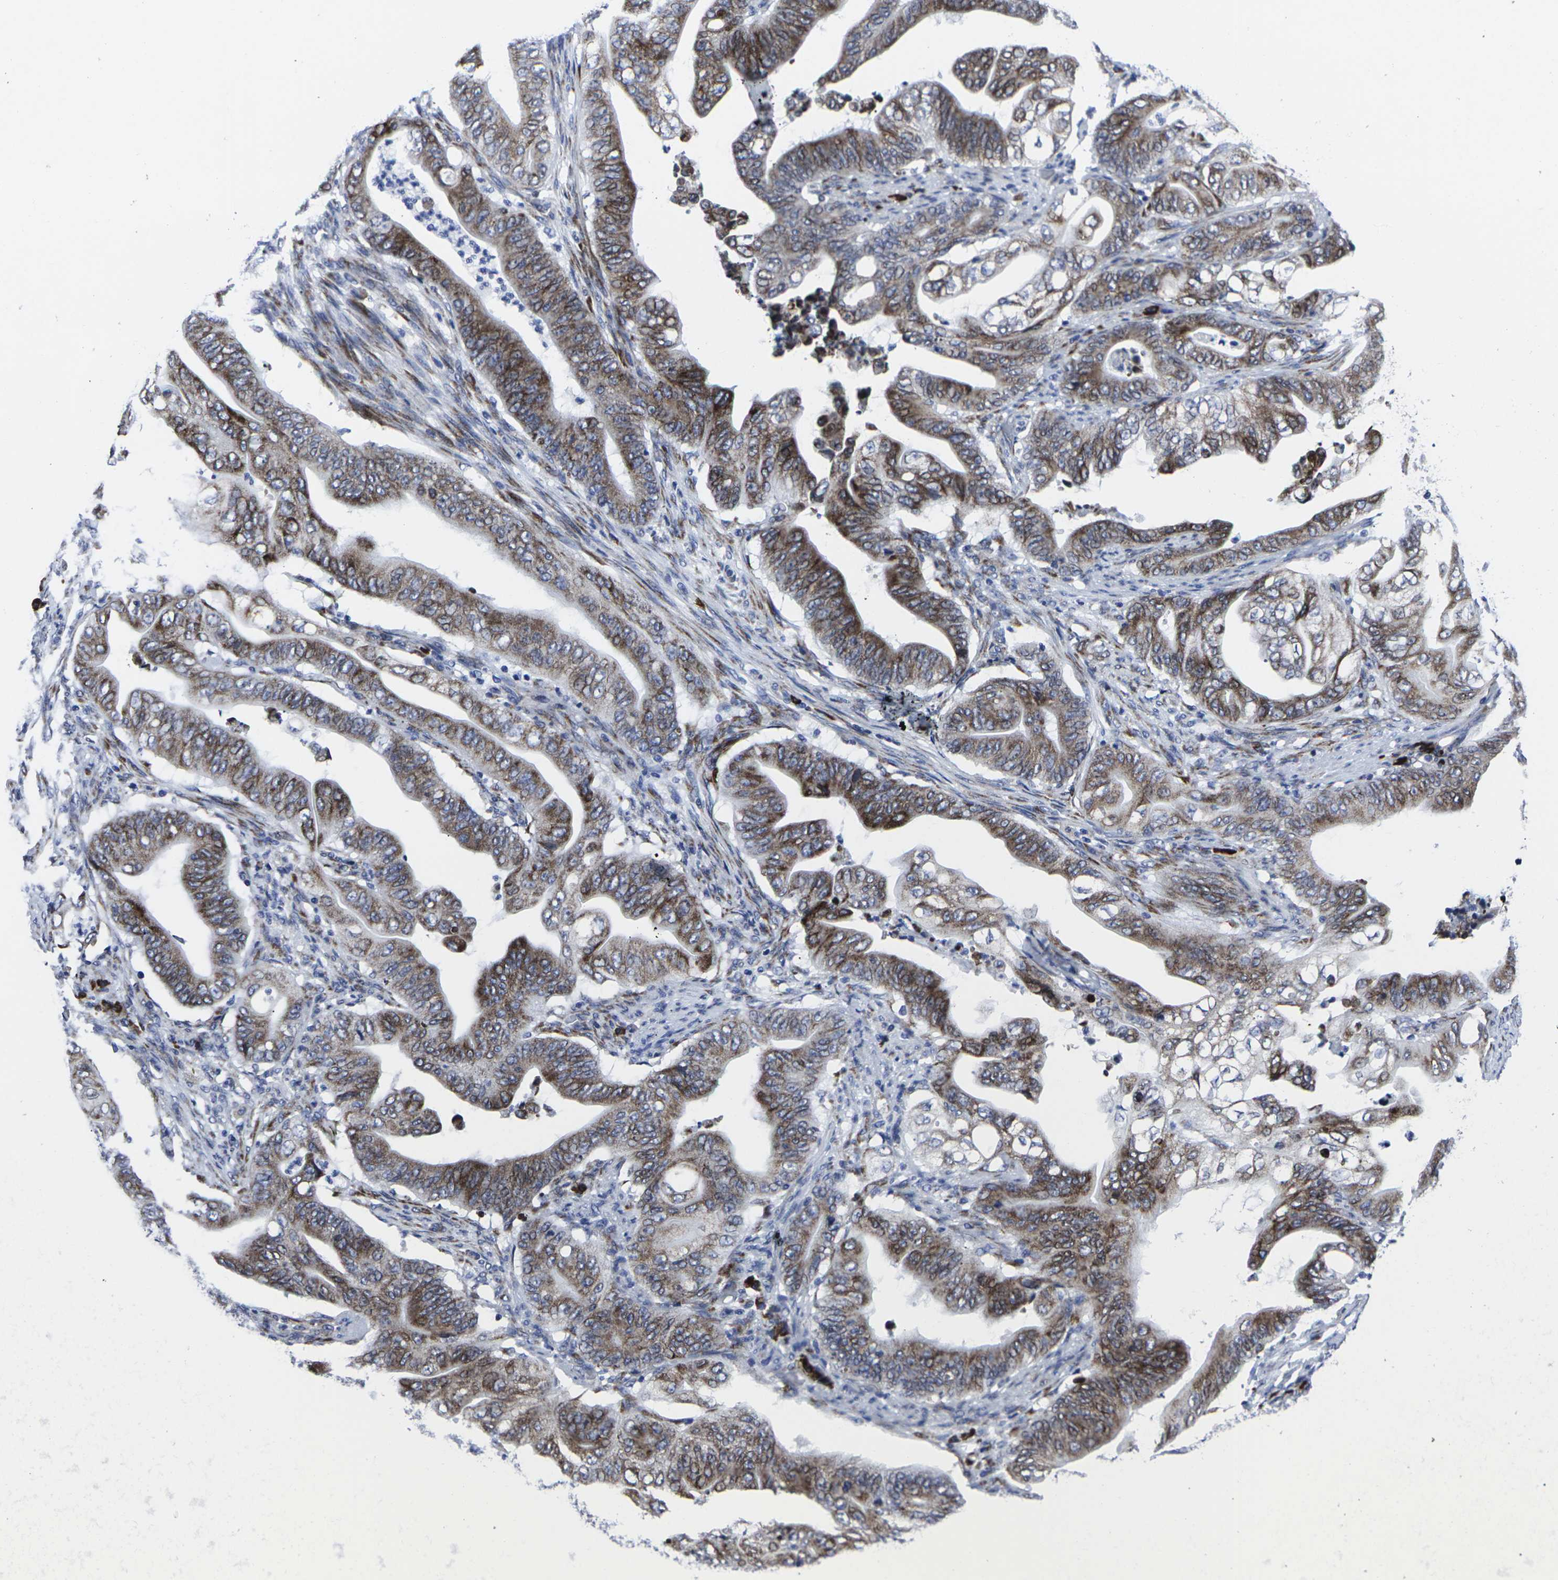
{"staining": {"intensity": "strong", "quantity": ">75%", "location": "cytoplasmic/membranous"}, "tissue": "stomach cancer", "cell_type": "Tumor cells", "image_type": "cancer", "snomed": [{"axis": "morphology", "description": "Adenocarcinoma, NOS"}, {"axis": "topography", "description": "Stomach"}], "caption": "Strong cytoplasmic/membranous expression for a protein is appreciated in approximately >75% of tumor cells of stomach cancer (adenocarcinoma) using IHC.", "gene": "RPN1", "patient": {"sex": "female", "age": 73}}